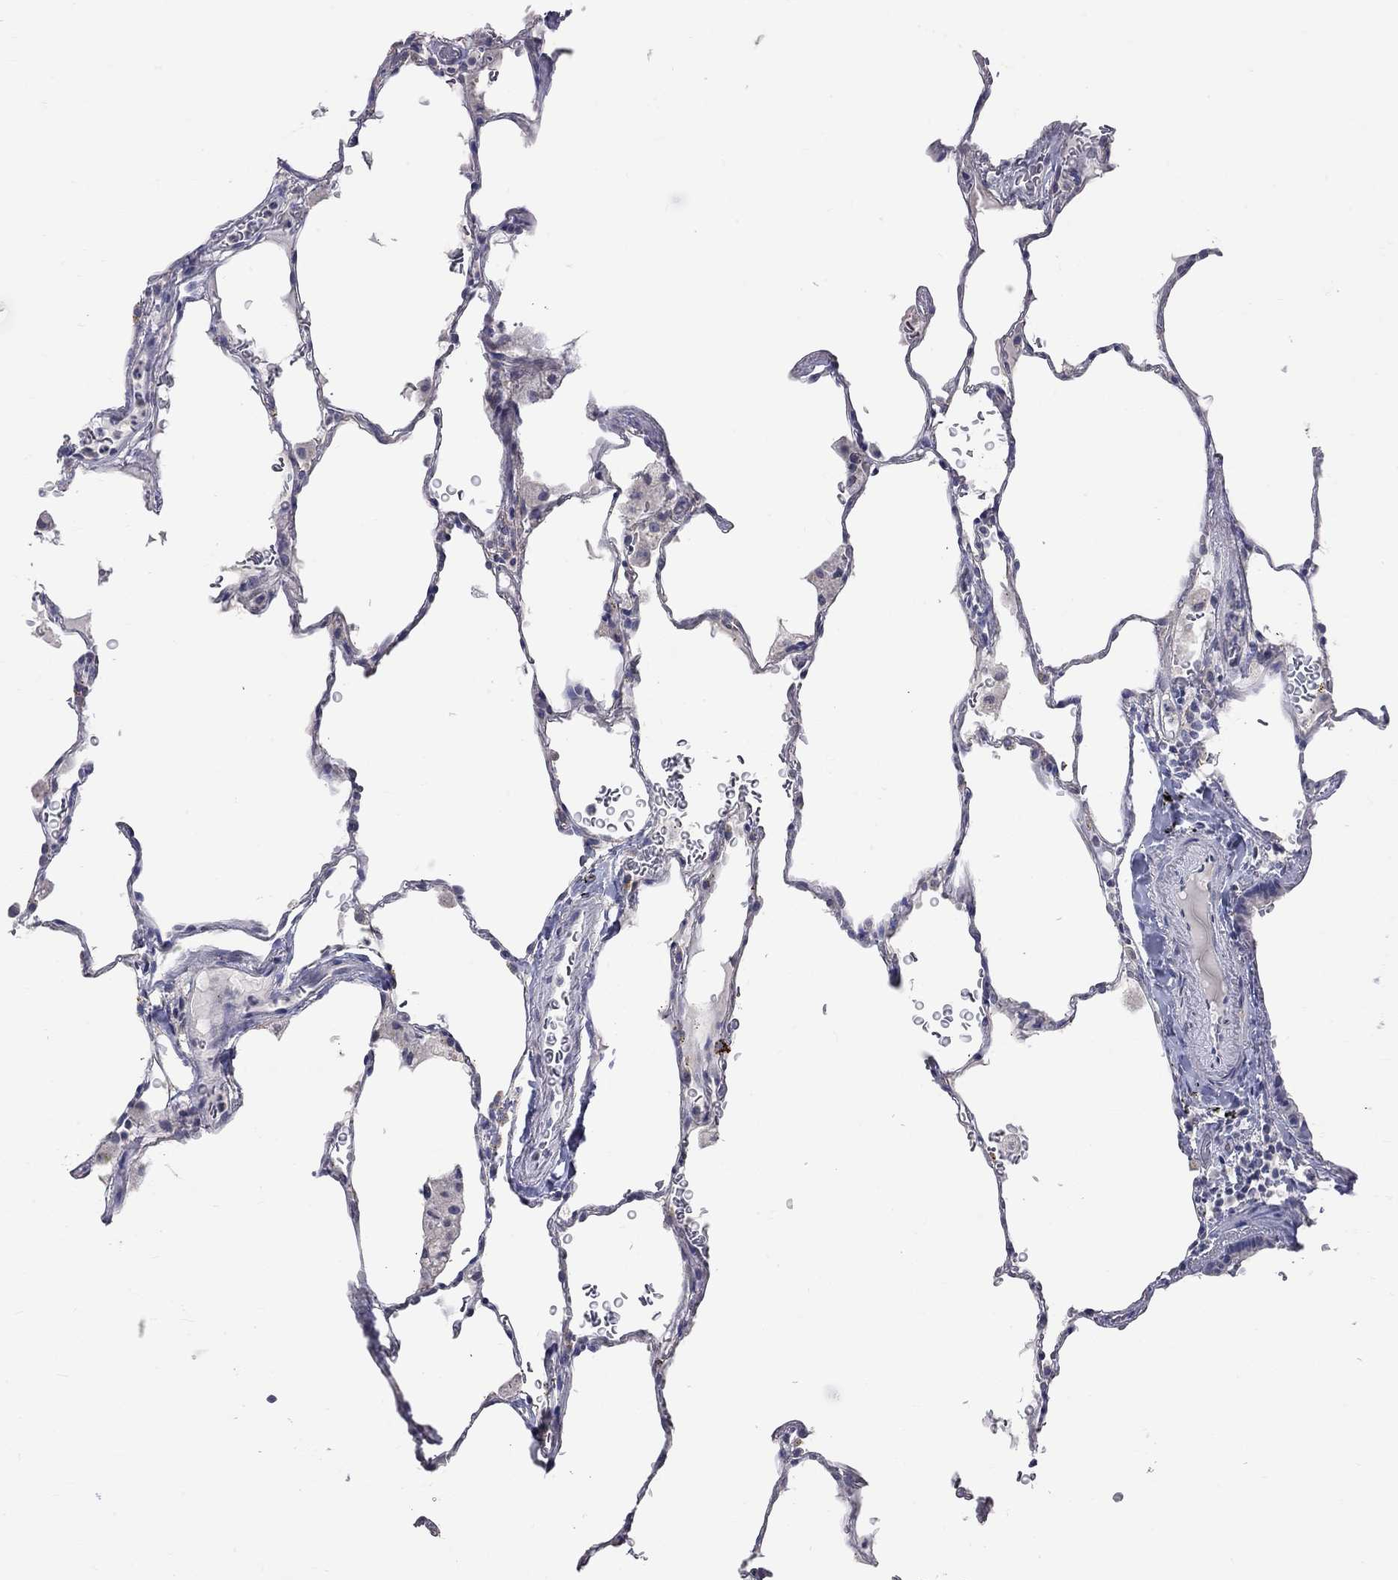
{"staining": {"intensity": "negative", "quantity": "none", "location": "none"}, "tissue": "lung", "cell_type": "Alveolar cells", "image_type": "normal", "snomed": [{"axis": "morphology", "description": "Normal tissue, NOS"}, {"axis": "morphology", "description": "Adenocarcinoma, metastatic, NOS"}, {"axis": "topography", "description": "Lung"}], "caption": "A histopathology image of lung stained for a protein reveals no brown staining in alveolar cells. (Stains: DAB IHC with hematoxylin counter stain, Microscopy: brightfield microscopy at high magnification).", "gene": "OPRK1", "patient": {"sex": "male", "age": 45}}